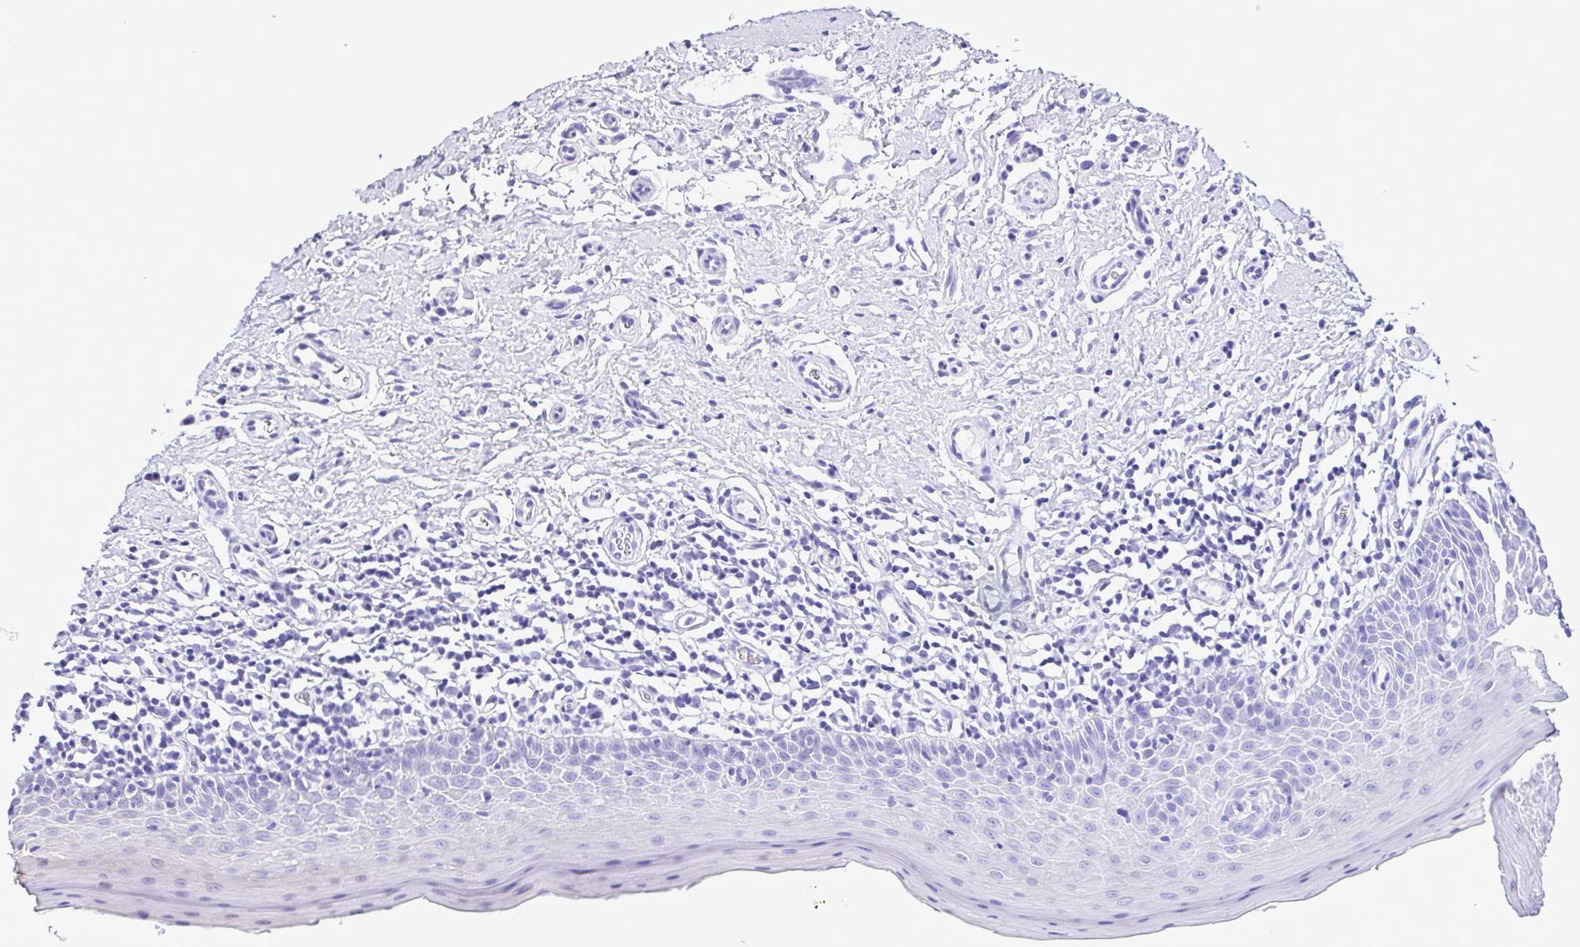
{"staining": {"intensity": "negative", "quantity": "none", "location": "none"}, "tissue": "oral mucosa", "cell_type": "Squamous epithelial cells", "image_type": "normal", "snomed": [{"axis": "morphology", "description": "Normal tissue, NOS"}, {"axis": "topography", "description": "Oral tissue"}, {"axis": "topography", "description": "Tounge, NOS"}], "caption": "There is no significant positivity in squamous epithelial cells of oral mucosa. (Stains: DAB (3,3'-diaminobenzidine) immunohistochemistry with hematoxylin counter stain, Microscopy: brightfield microscopy at high magnification).", "gene": "ENSG00000286022", "patient": {"sex": "female", "age": 58}}